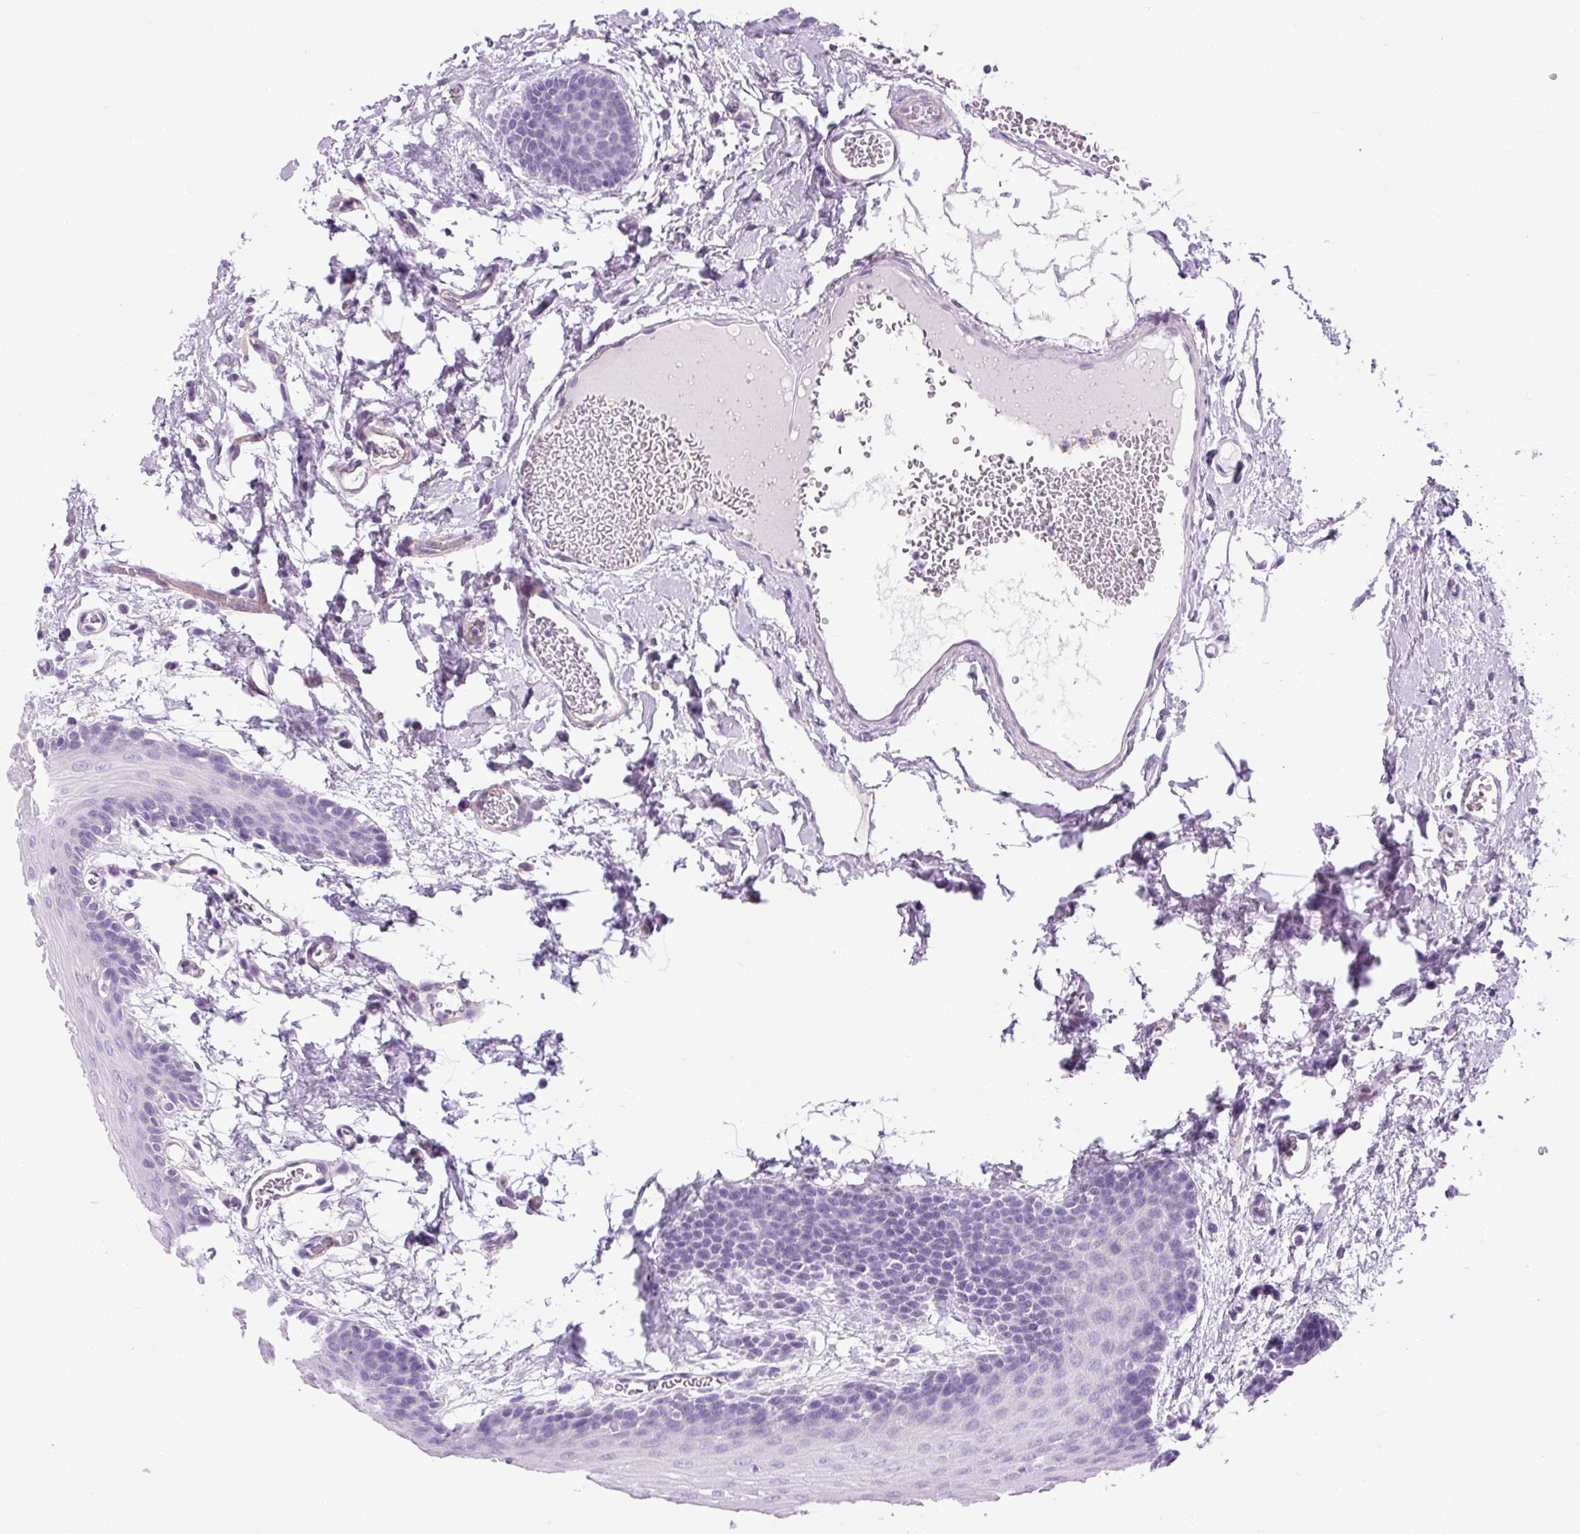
{"staining": {"intensity": "negative", "quantity": "none", "location": "none"}, "tissue": "oral mucosa", "cell_type": "Squamous epithelial cells", "image_type": "normal", "snomed": [{"axis": "morphology", "description": "Normal tissue, NOS"}, {"axis": "topography", "description": "Oral tissue"}, {"axis": "topography", "description": "Tounge, NOS"}], "caption": "IHC micrograph of normal oral mucosa stained for a protein (brown), which demonstrates no positivity in squamous epithelial cells.", "gene": "OOEP", "patient": {"sex": "female", "age": 60}}